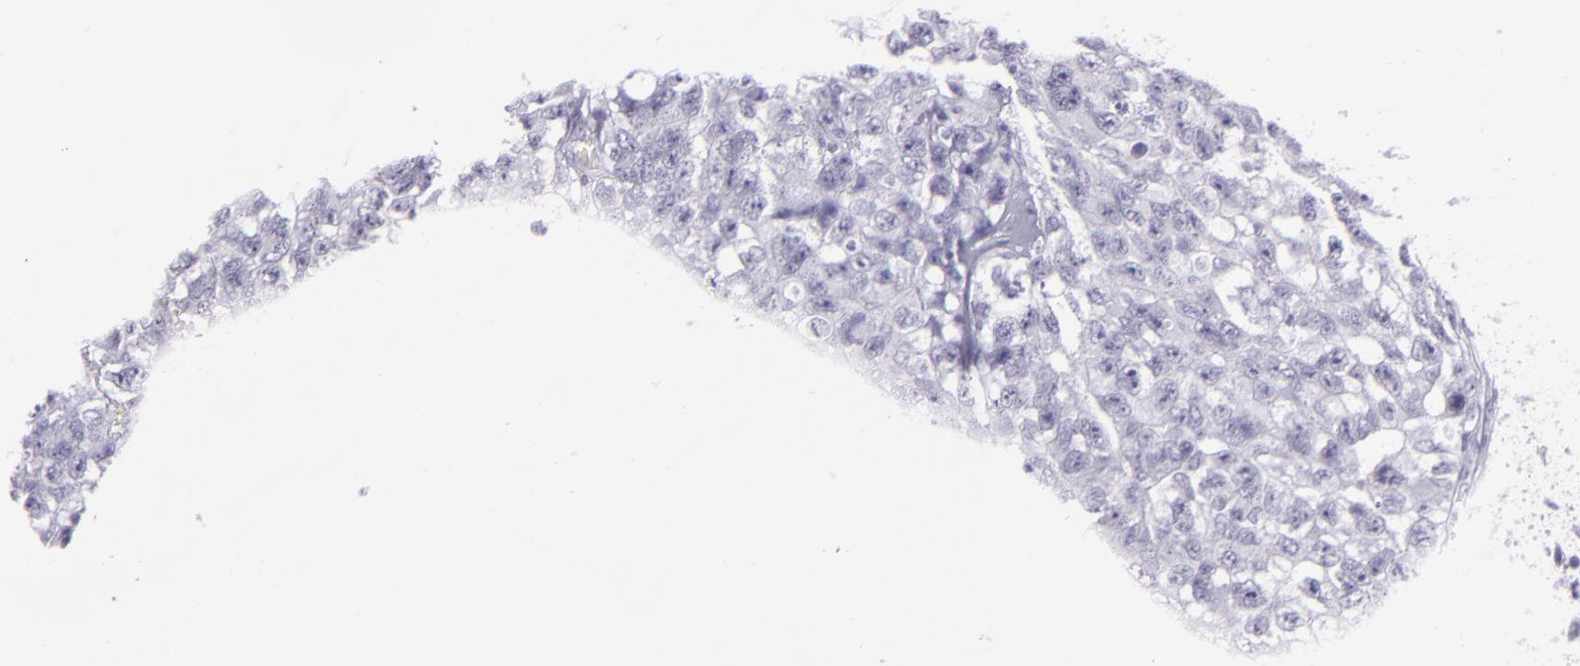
{"staining": {"intensity": "negative", "quantity": "none", "location": "none"}, "tissue": "testis cancer", "cell_type": "Tumor cells", "image_type": "cancer", "snomed": [{"axis": "morphology", "description": "Carcinoma, Embryonal, NOS"}, {"axis": "topography", "description": "Testis"}], "caption": "An immunohistochemistry (IHC) histopathology image of testis embryonal carcinoma is shown. There is no staining in tumor cells of testis embryonal carcinoma. (Immunohistochemistry, brightfield microscopy, high magnification).", "gene": "MUC6", "patient": {"sex": "male", "age": 31}}